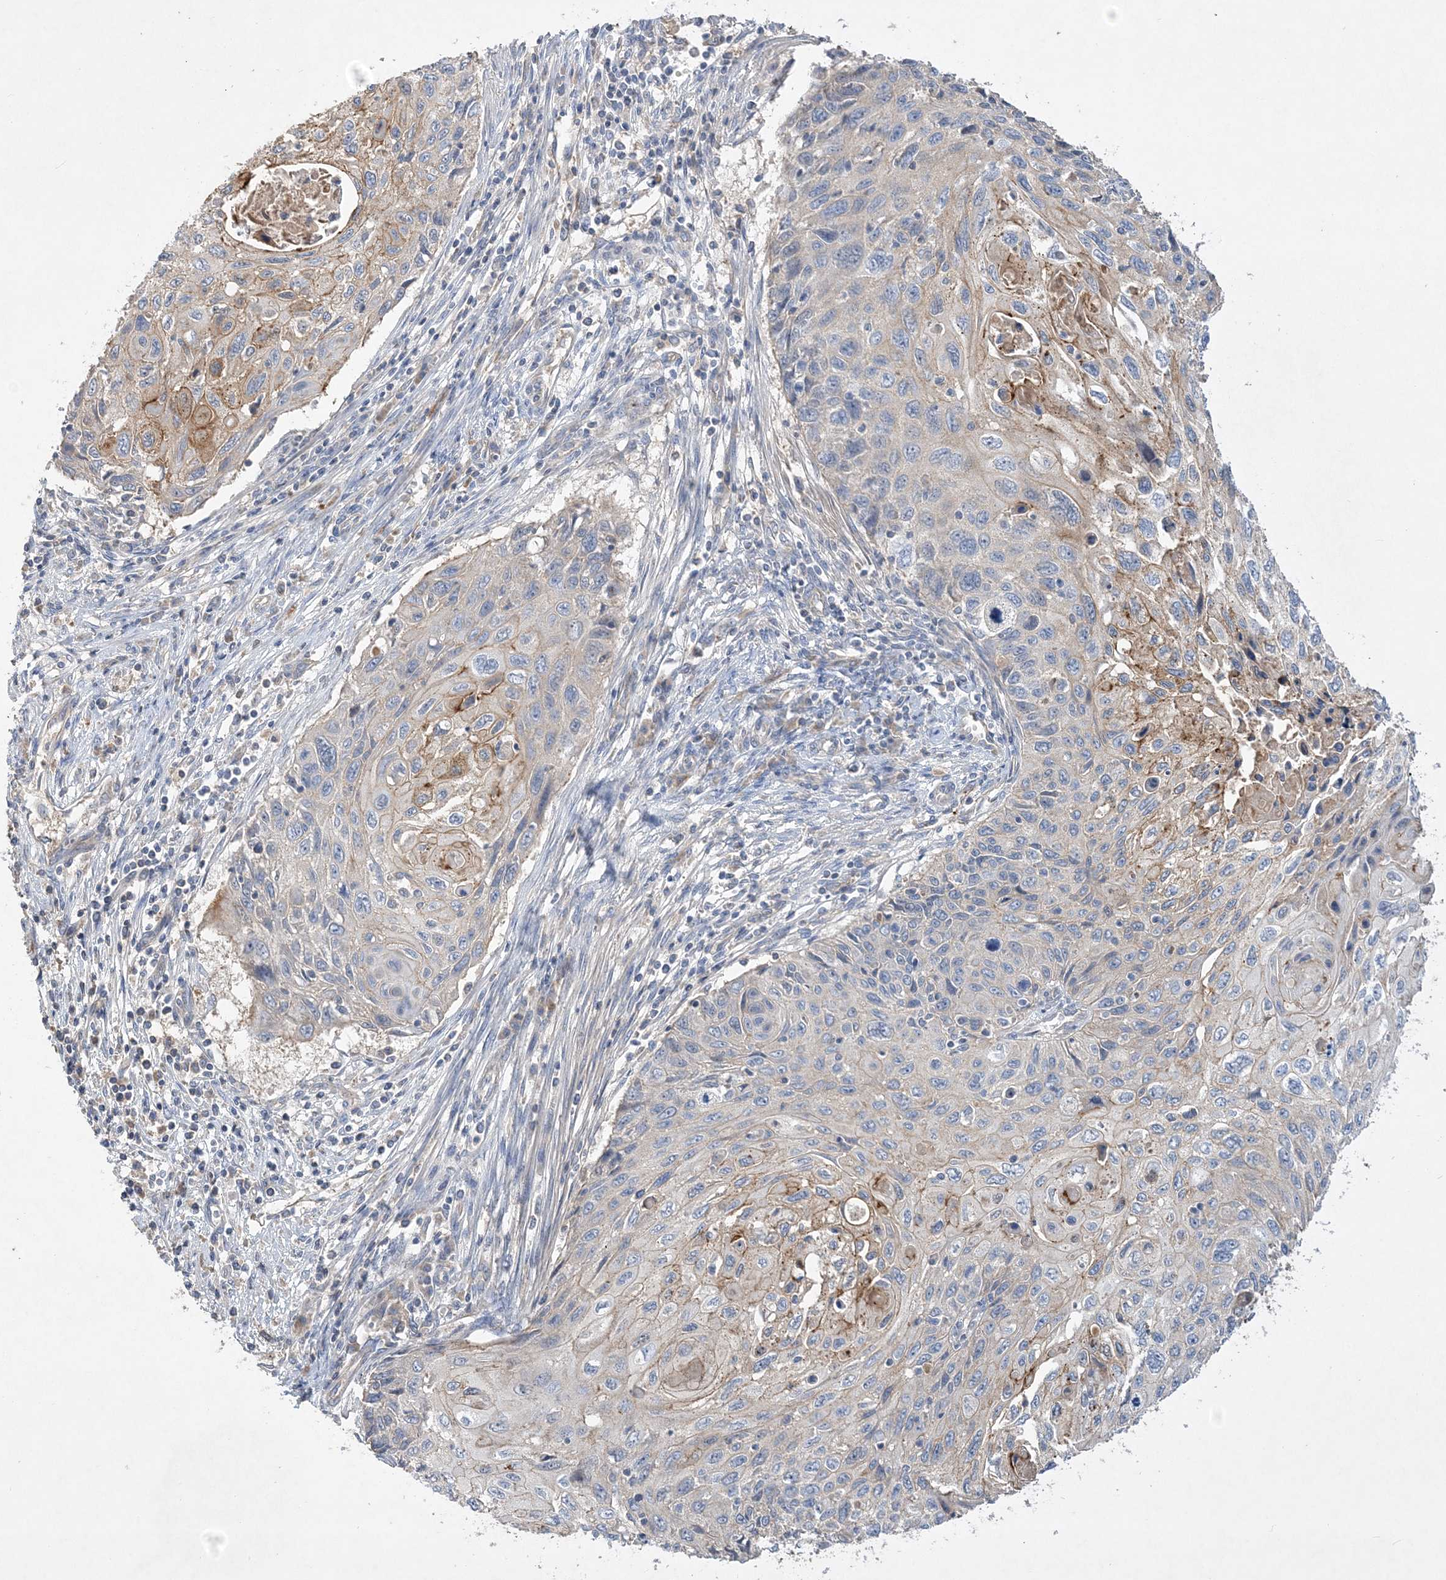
{"staining": {"intensity": "weak", "quantity": "<25%", "location": "cytoplasmic/membranous"}, "tissue": "cervical cancer", "cell_type": "Tumor cells", "image_type": "cancer", "snomed": [{"axis": "morphology", "description": "Squamous cell carcinoma, NOS"}, {"axis": "topography", "description": "Cervix"}], "caption": "Immunohistochemistry micrograph of cervical cancer (squamous cell carcinoma) stained for a protein (brown), which demonstrates no staining in tumor cells.", "gene": "ADCK2", "patient": {"sex": "female", "age": 70}}